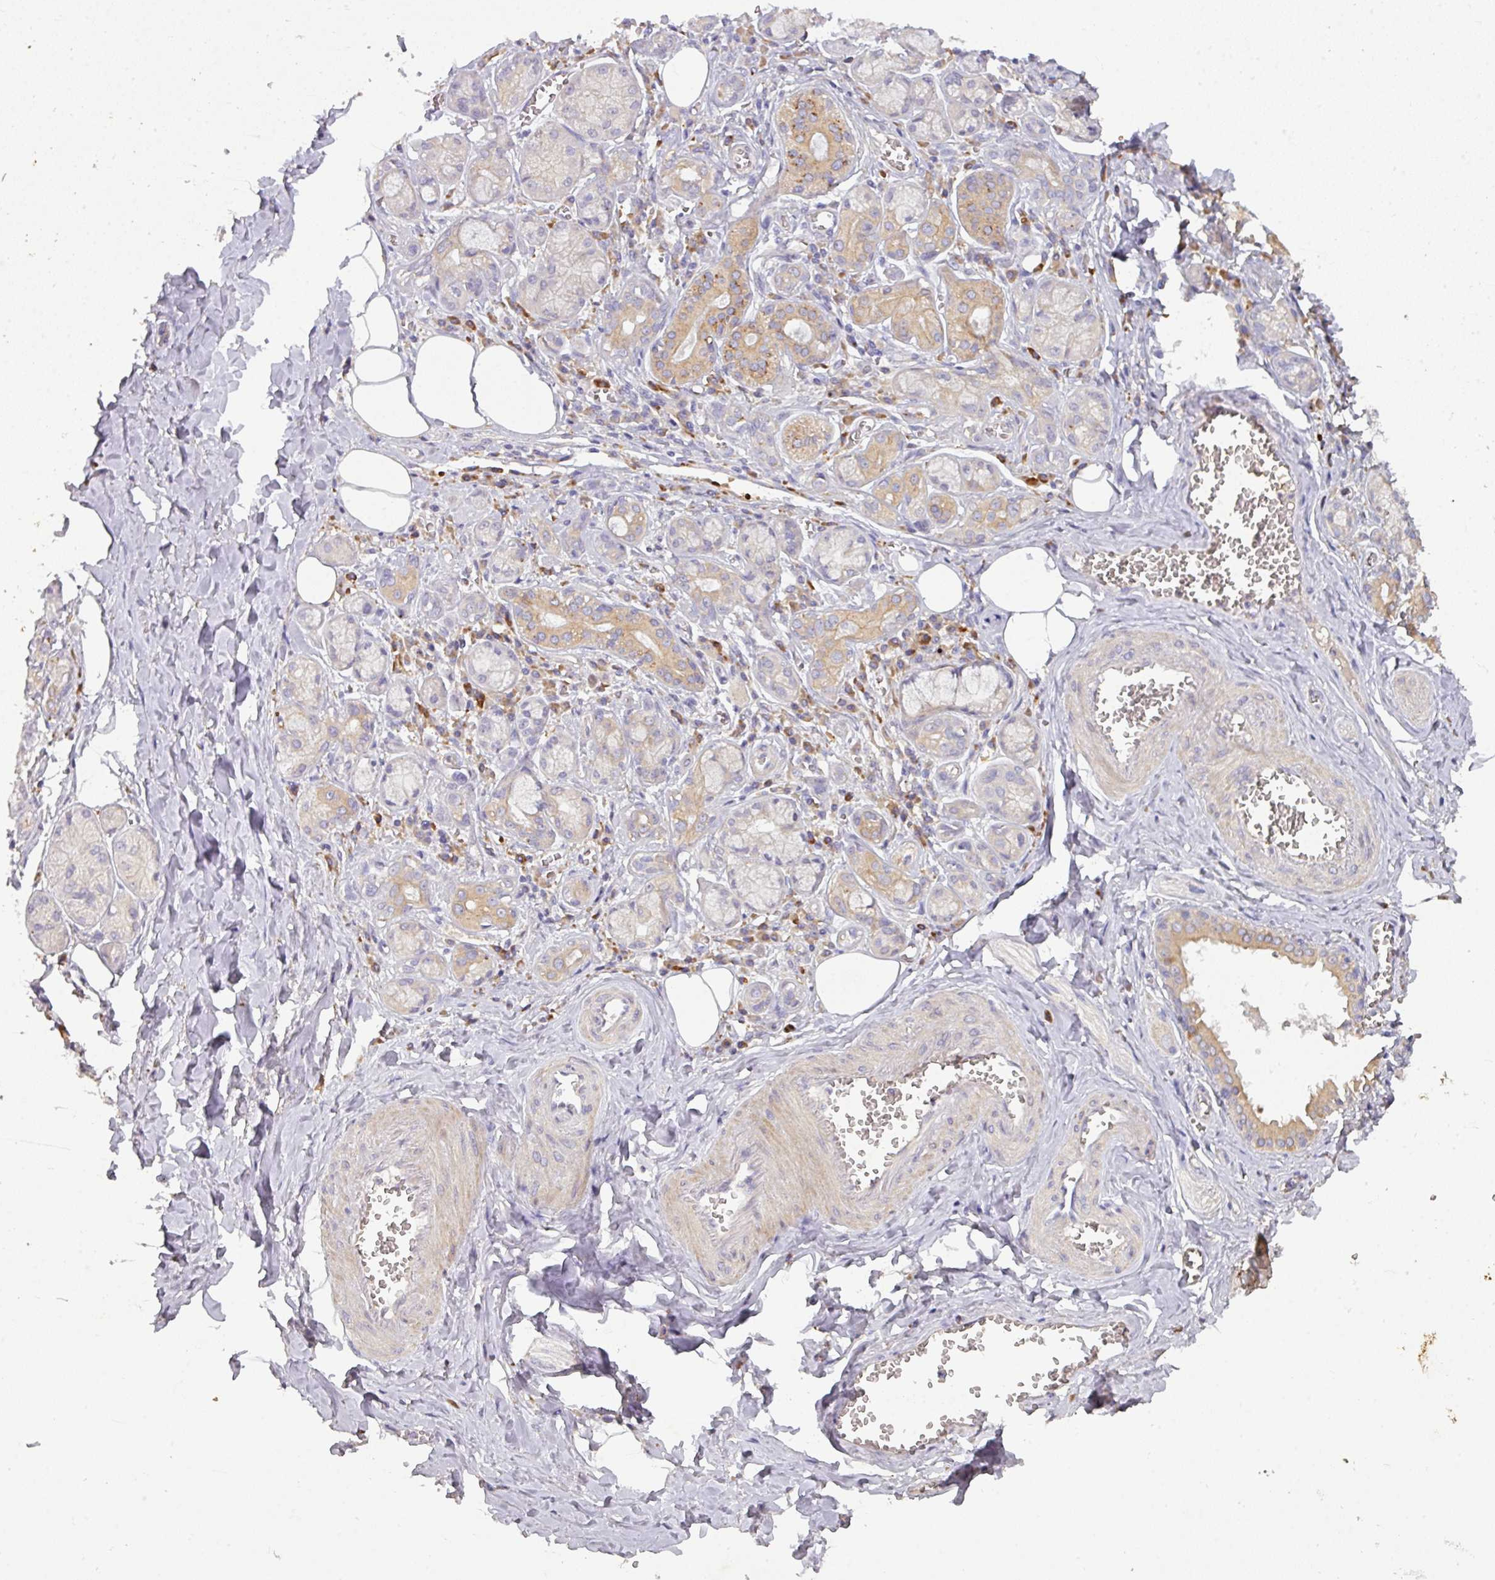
{"staining": {"intensity": "moderate", "quantity": "<25%", "location": "cytoplasmic/membranous"}, "tissue": "salivary gland", "cell_type": "Glandular cells", "image_type": "normal", "snomed": [{"axis": "morphology", "description": "Normal tissue, NOS"}, {"axis": "topography", "description": "Salivary gland"}], "caption": "A low amount of moderate cytoplasmic/membranous positivity is seen in about <25% of glandular cells in unremarkable salivary gland. (DAB IHC, brown staining for protein, blue staining for nuclei).", "gene": "ZNF266", "patient": {"sex": "male", "age": 74}}